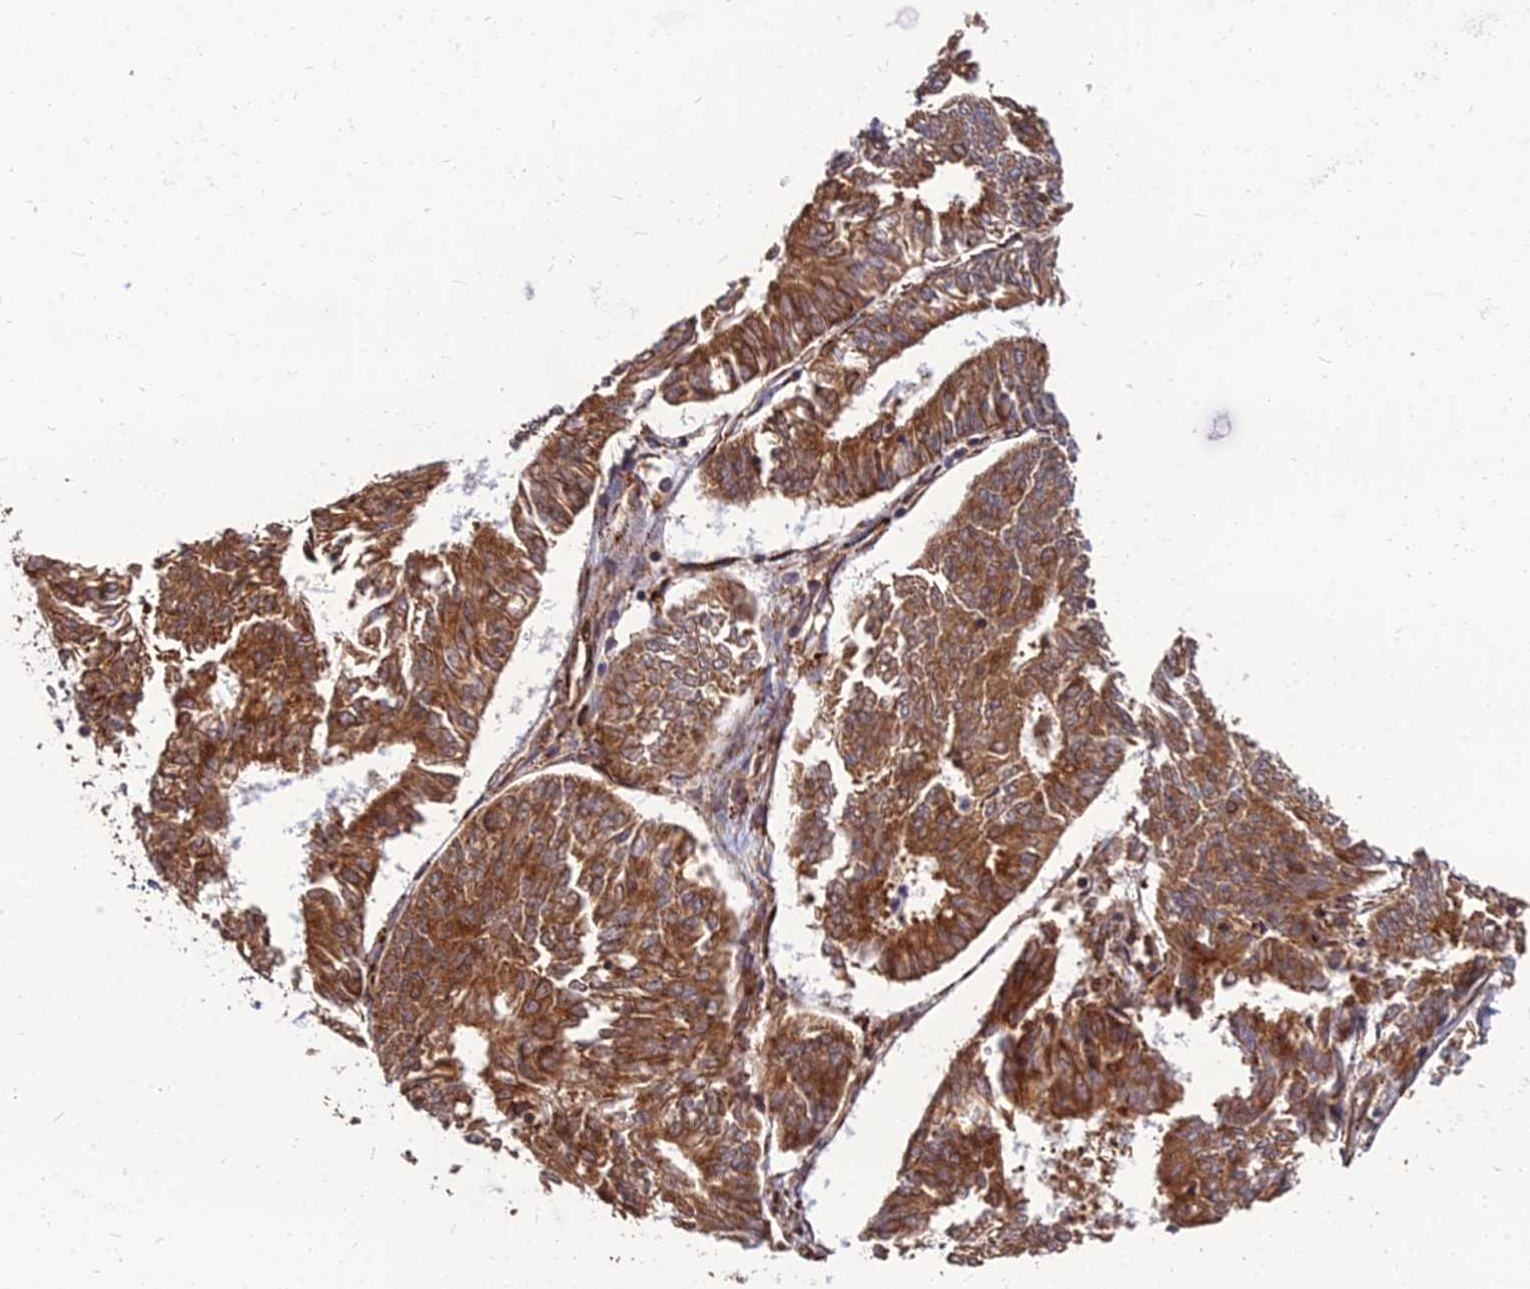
{"staining": {"intensity": "moderate", "quantity": ">75%", "location": "cytoplasmic/membranous"}, "tissue": "endometrial cancer", "cell_type": "Tumor cells", "image_type": "cancer", "snomed": [{"axis": "morphology", "description": "Adenocarcinoma, NOS"}, {"axis": "topography", "description": "Endometrium"}], "caption": "The micrograph displays staining of endometrial cancer (adenocarcinoma), revealing moderate cytoplasmic/membranous protein expression (brown color) within tumor cells.", "gene": "CCT6B", "patient": {"sex": "female", "age": 58}}